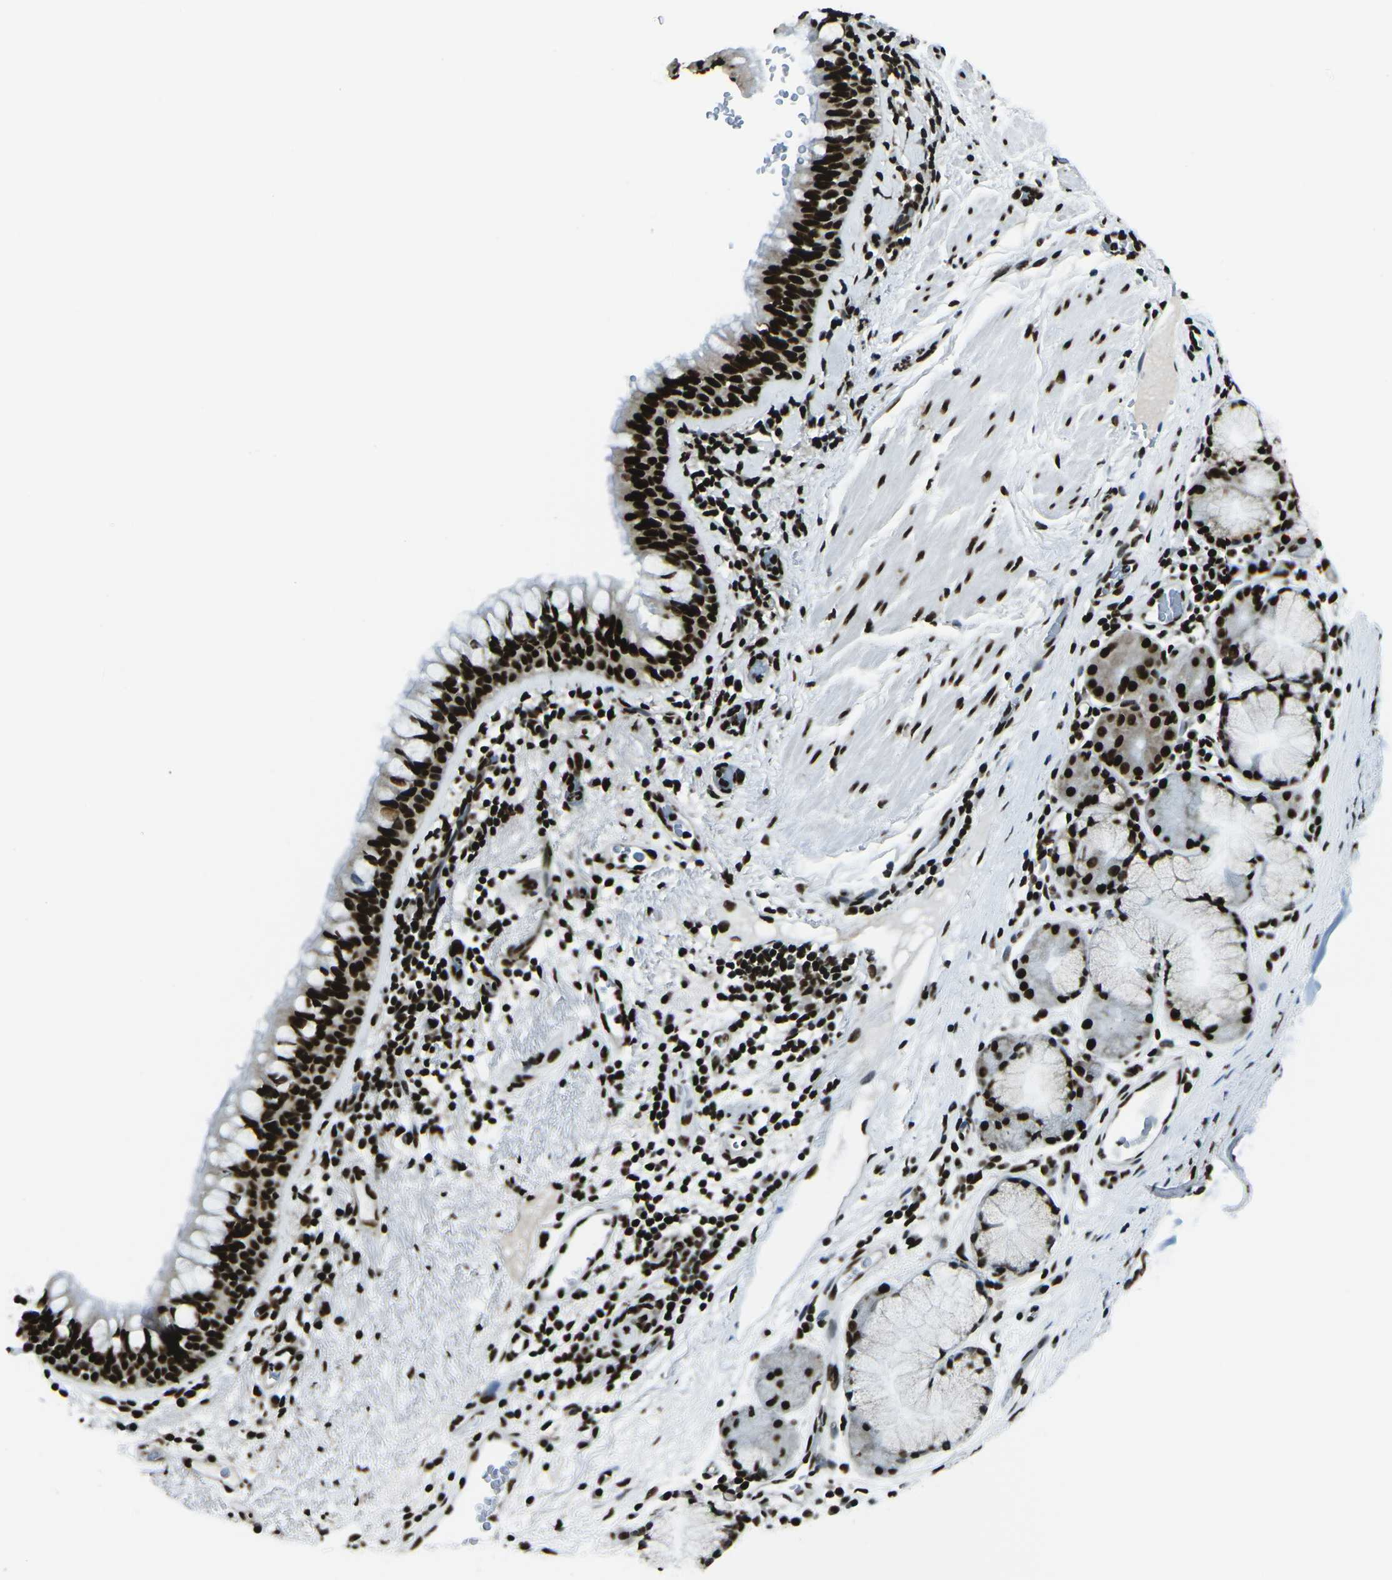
{"staining": {"intensity": "strong", "quantity": ">75%", "location": "nuclear"}, "tissue": "bronchus", "cell_type": "Respiratory epithelial cells", "image_type": "normal", "snomed": [{"axis": "morphology", "description": "Normal tissue, NOS"}, {"axis": "morphology", "description": "Inflammation, NOS"}, {"axis": "topography", "description": "Cartilage tissue"}, {"axis": "topography", "description": "Bronchus"}], "caption": "Immunohistochemical staining of unremarkable human bronchus demonstrates high levels of strong nuclear expression in approximately >75% of respiratory epithelial cells. (DAB (3,3'-diaminobenzidine) IHC with brightfield microscopy, high magnification).", "gene": "HNRNPL", "patient": {"sex": "male", "age": 77}}